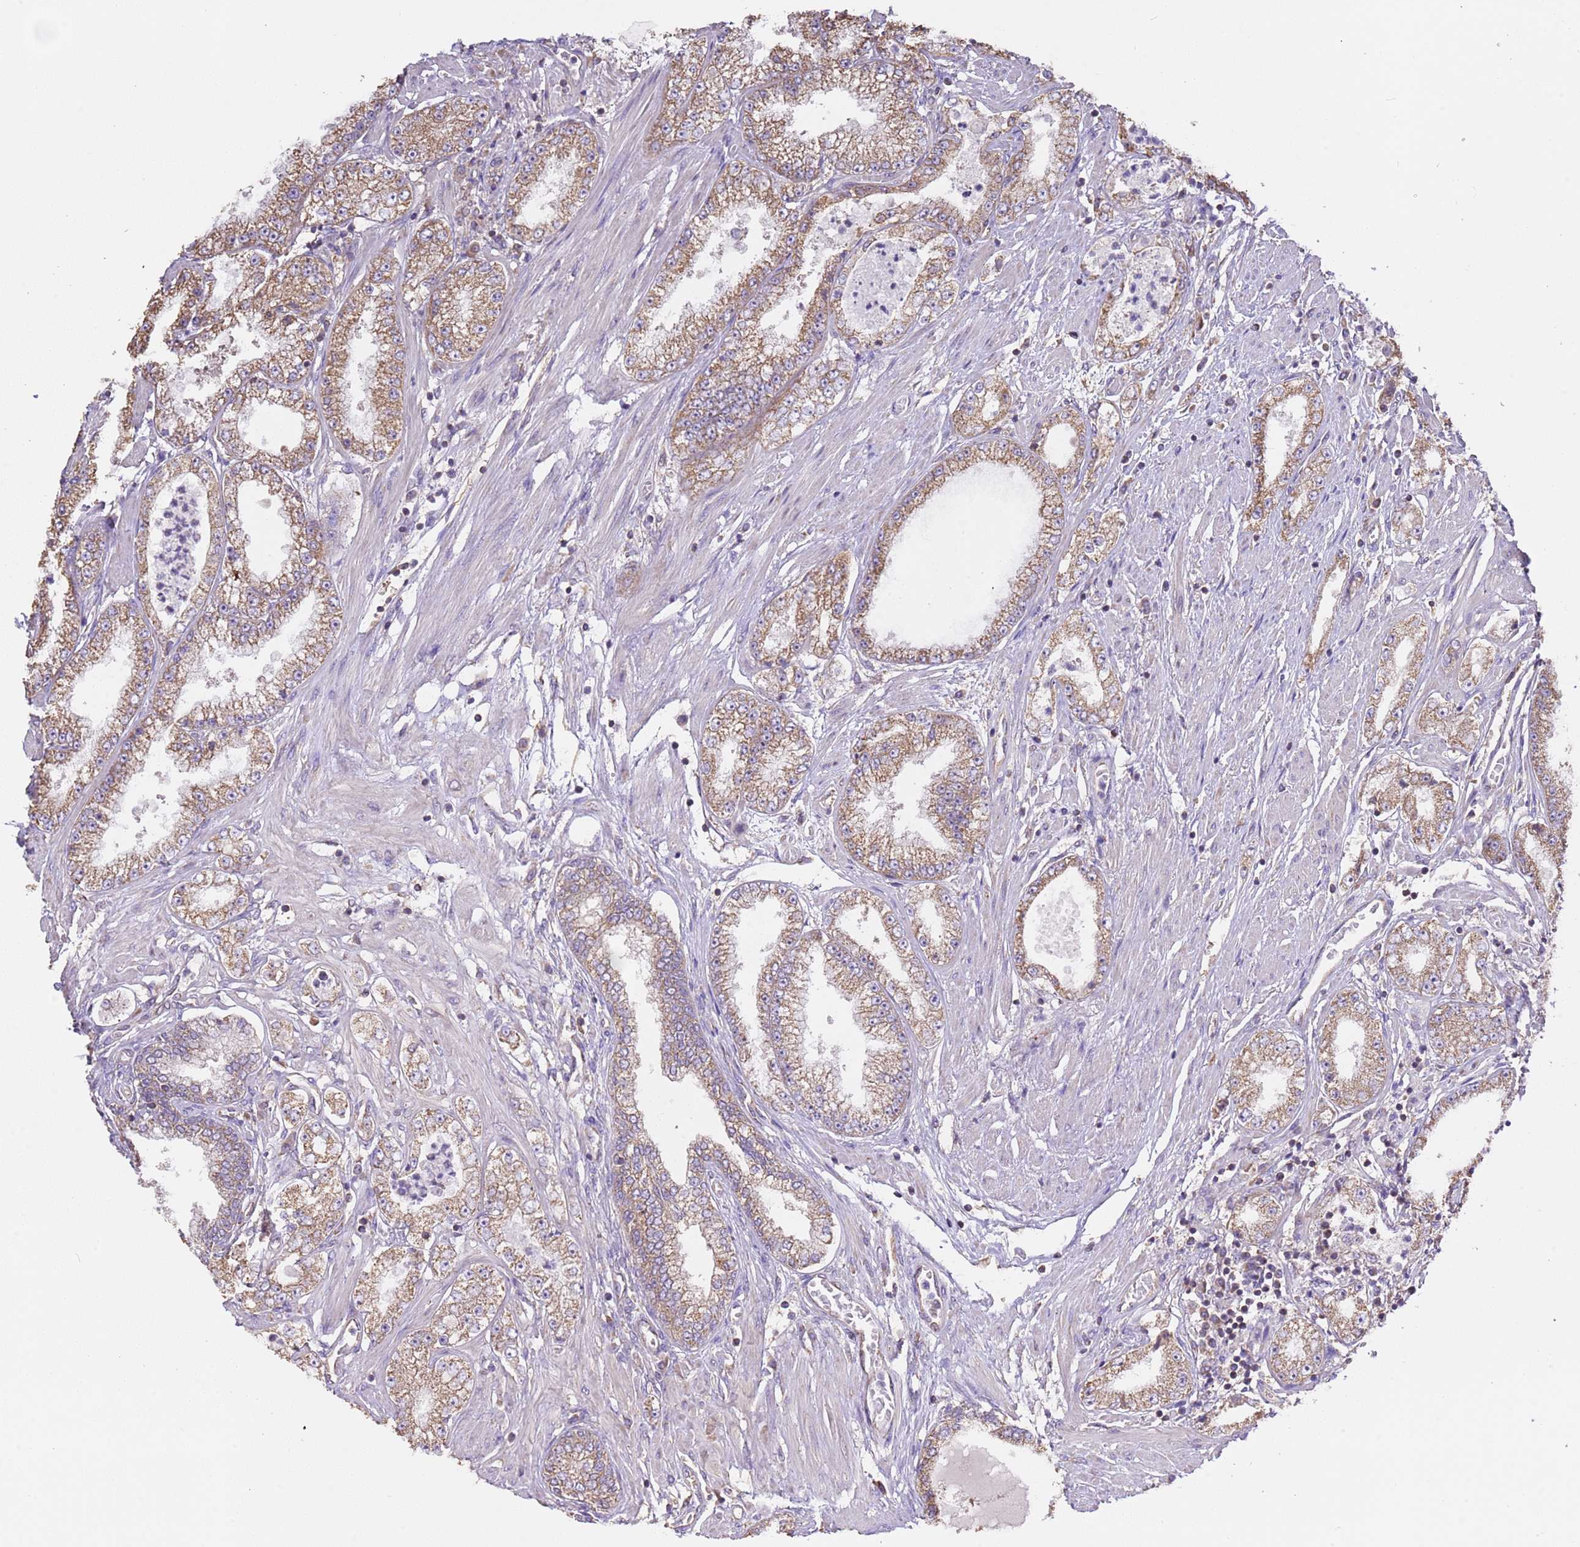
{"staining": {"intensity": "moderate", "quantity": ">75%", "location": "cytoplasmic/membranous"}, "tissue": "prostate cancer", "cell_type": "Tumor cells", "image_type": "cancer", "snomed": [{"axis": "morphology", "description": "Adenocarcinoma, High grade"}, {"axis": "topography", "description": "Prostate"}], "caption": "Immunohistochemistry histopathology image of neoplastic tissue: human high-grade adenocarcinoma (prostate) stained using immunohistochemistry (IHC) exhibits medium levels of moderate protein expression localized specifically in the cytoplasmic/membranous of tumor cells, appearing as a cytoplasmic/membranous brown color.", "gene": "DOCK9", "patient": {"sex": "male", "age": 69}}